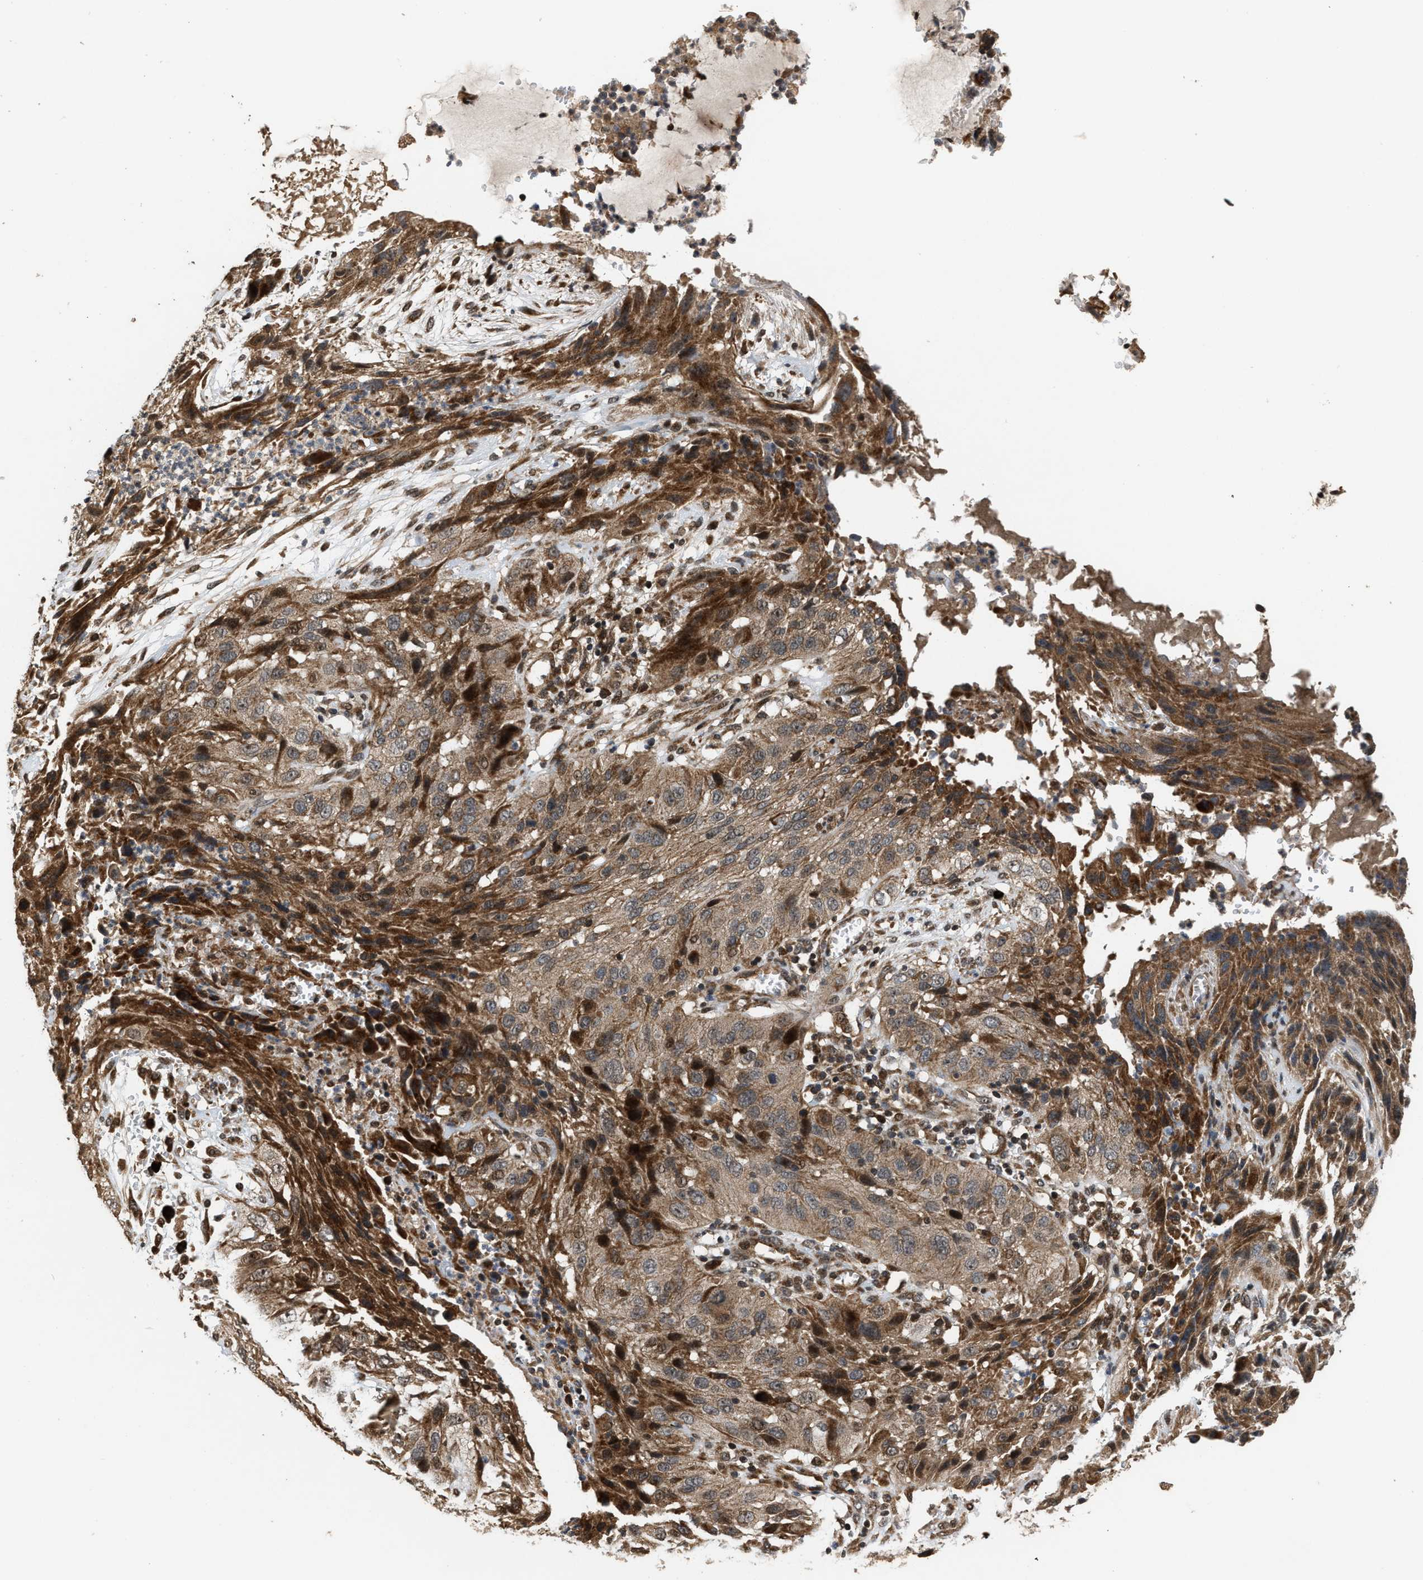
{"staining": {"intensity": "moderate", "quantity": ">75%", "location": "cytoplasmic/membranous,nuclear"}, "tissue": "cervical cancer", "cell_type": "Tumor cells", "image_type": "cancer", "snomed": [{"axis": "morphology", "description": "Squamous cell carcinoma, NOS"}, {"axis": "topography", "description": "Cervix"}], "caption": "High-power microscopy captured an immunohistochemistry image of cervical cancer, revealing moderate cytoplasmic/membranous and nuclear staining in approximately >75% of tumor cells.", "gene": "ELP2", "patient": {"sex": "female", "age": 32}}